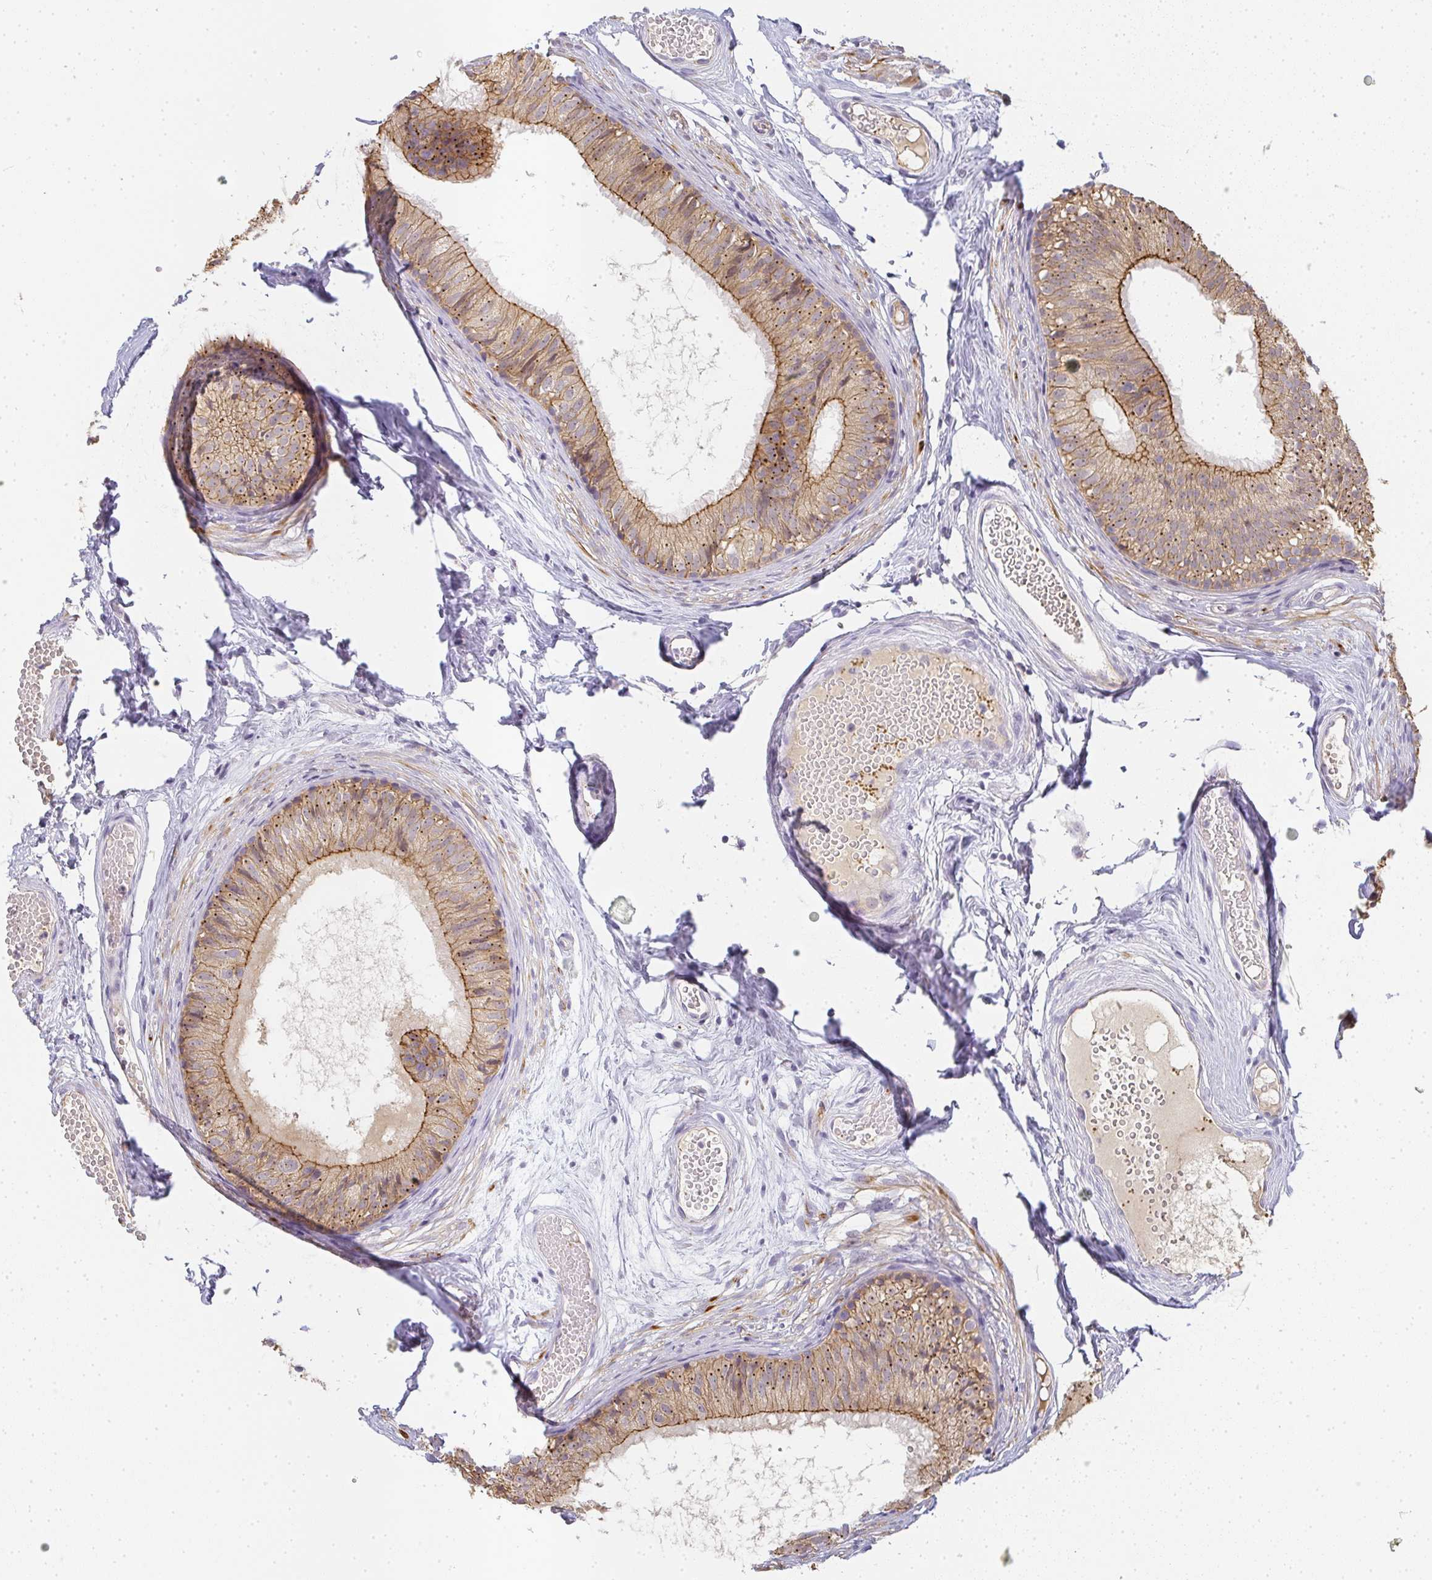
{"staining": {"intensity": "moderate", "quantity": "25%-75%", "location": "cytoplasmic/membranous"}, "tissue": "epididymis", "cell_type": "Glandular cells", "image_type": "normal", "snomed": [{"axis": "morphology", "description": "Normal tissue, NOS"}, {"axis": "morphology", "description": "Seminoma, NOS"}, {"axis": "topography", "description": "Testis"}, {"axis": "topography", "description": "Epididymis"}], "caption": "DAB (3,3'-diaminobenzidine) immunohistochemical staining of normal human epididymis demonstrates moderate cytoplasmic/membranous protein staining in about 25%-75% of glandular cells.", "gene": "SLC35B3", "patient": {"sex": "male", "age": 34}}